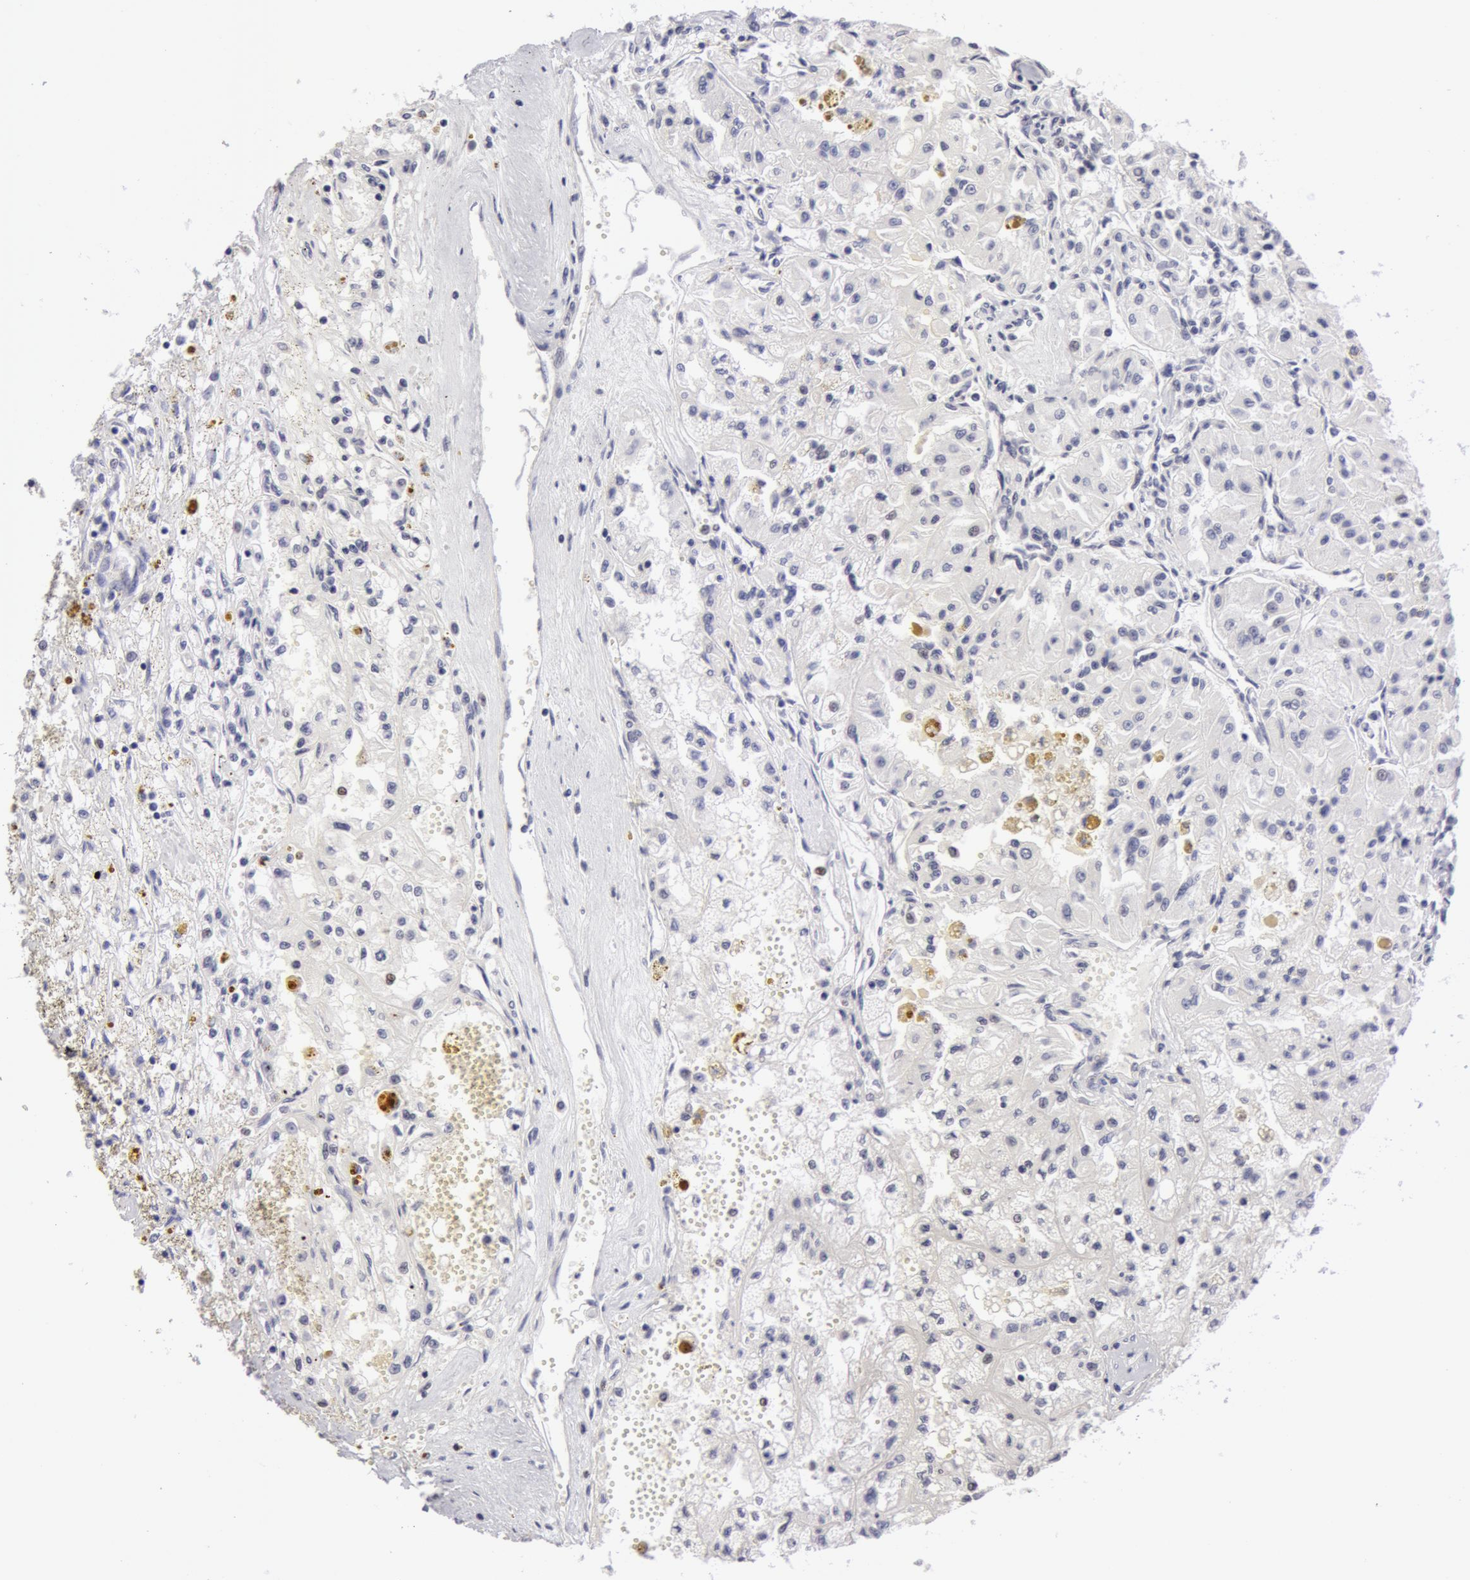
{"staining": {"intensity": "negative", "quantity": "none", "location": "none"}, "tissue": "renal cancer", "cell_type": "Tumor cells", "image_type": "cancer", "snomed": [{"axis": "morphology", "description": "Adenocarcinoma, NOS"}, {"axis": "topography", "description": "Kidney"}], "caption": "Renal adenocarcinoma was stained to show a protein in brown. There is no significant staining in tumor cells.", "gene": "NLGN4X", "patient": {"sex": "male", "age": 78}}